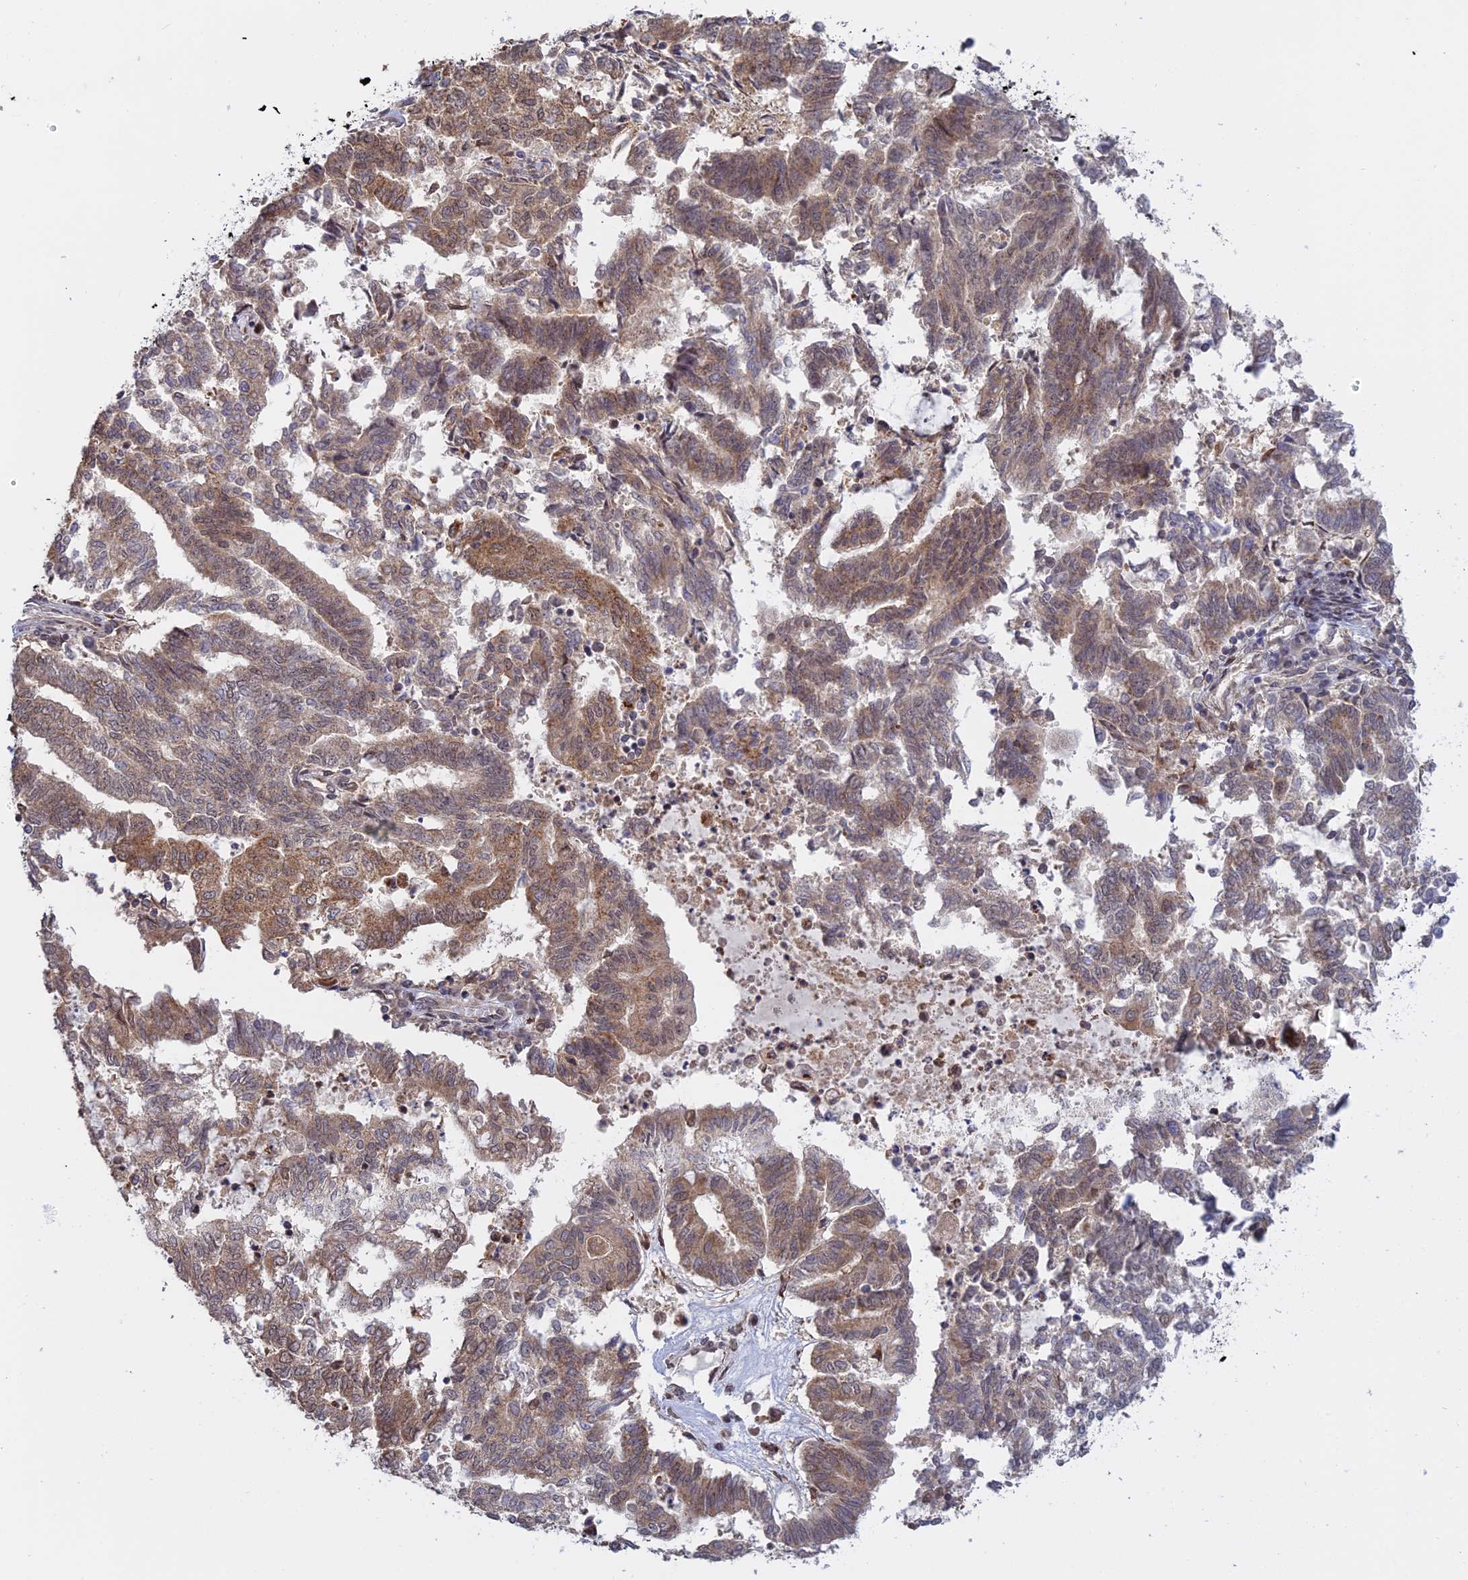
{"staining": {"intensity": "moderate", "quantity": "<25%", "location": "cytoplasmic/membranous"}, "tissue": "endometrial cancer", "cell_type": "Tumor cells", "image_type": "cancer", "snomed": [{"axis": "morphology", "description": "Adenocarcinoma, NOS"}, {"axis": "topography", "description": "Endometrium"}], "caption": "Immunohistochemical staining of human endometrial adenocarcinoma shows low levels of moderate cytoplasmic/membranous protein positivity in approximately <25% of tumor cells.", "gene": "GSKIP", "patient": {"sex": "female", "age": 79}}